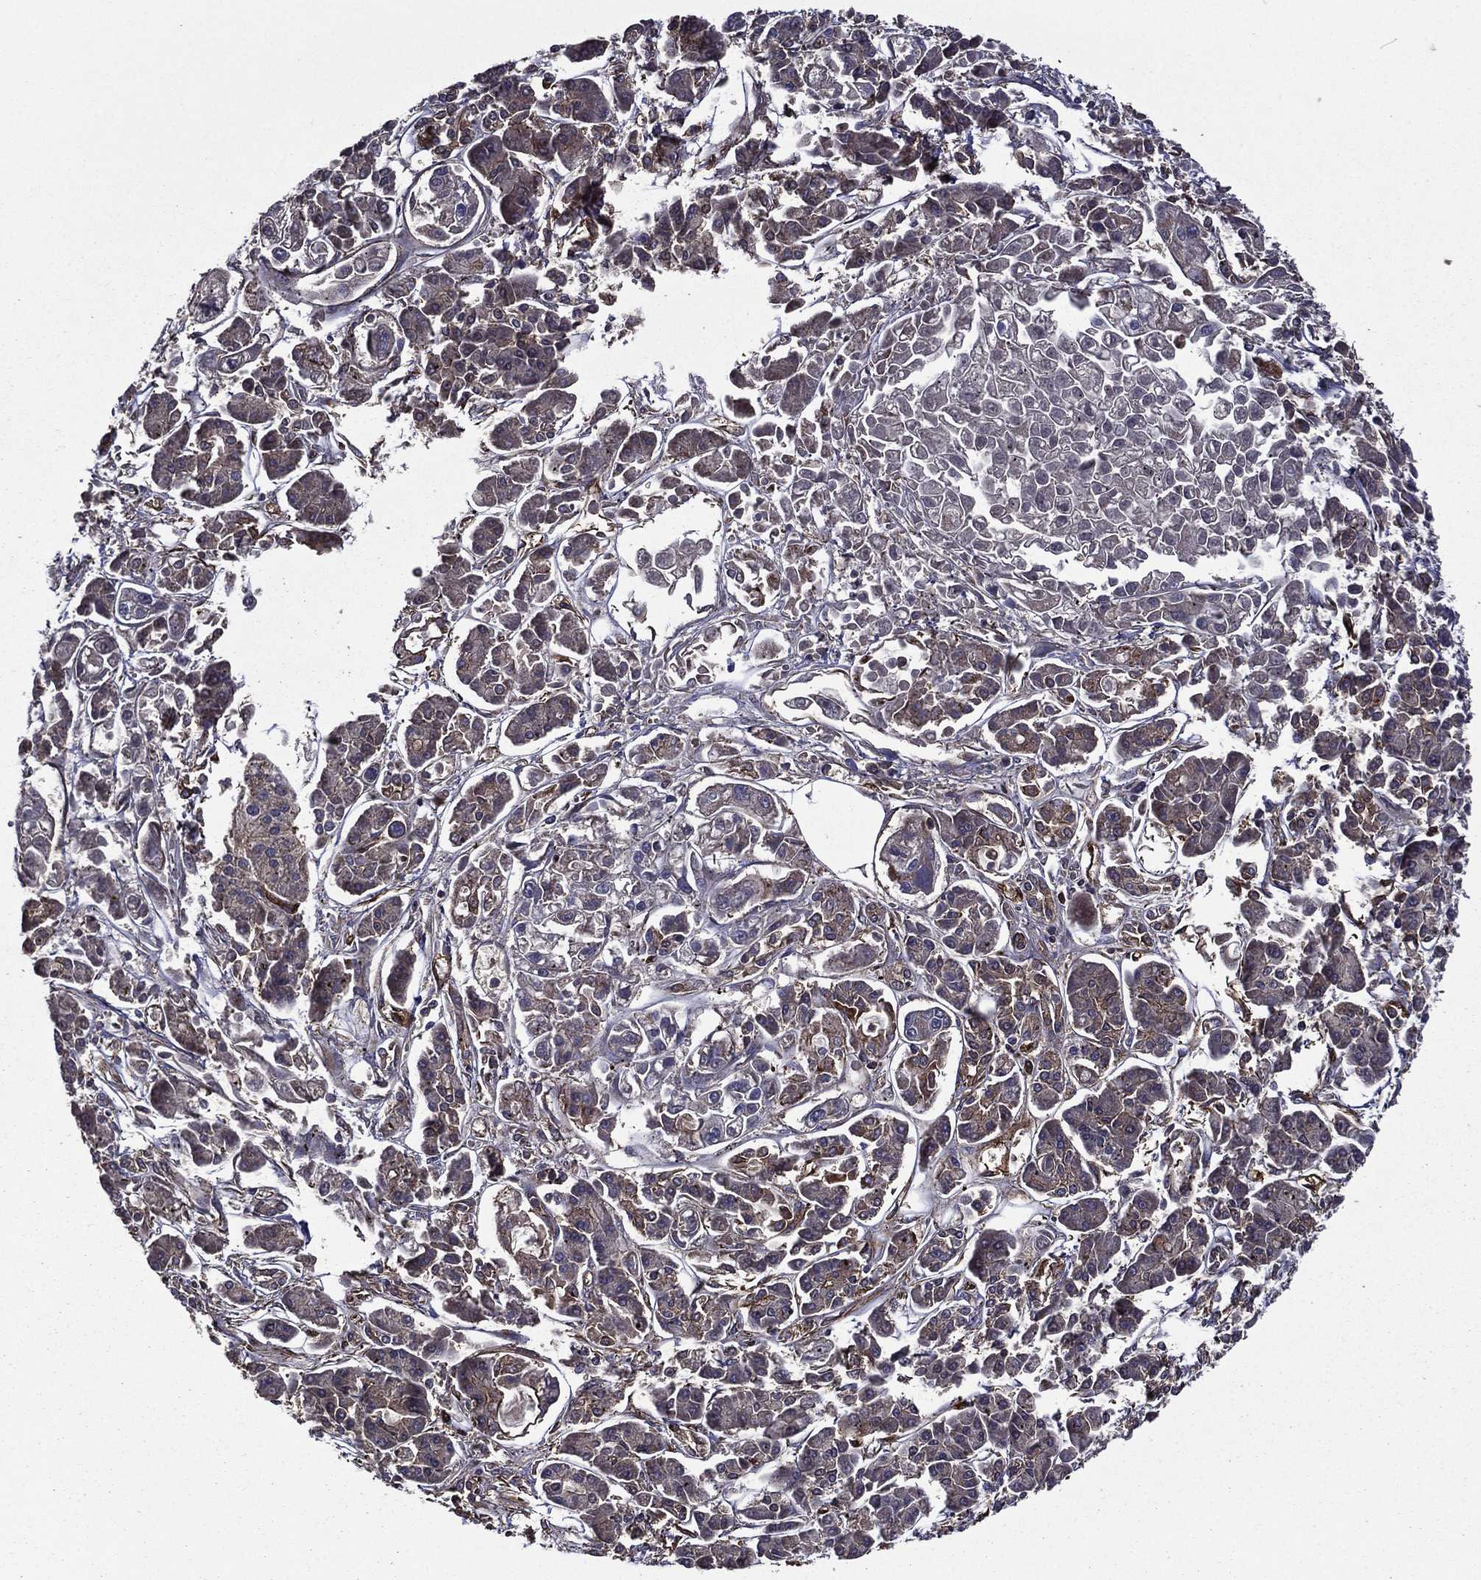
{"staining": {"intensity": "moderate", "quantity": "25%-75%", "location": "cytoplasmic/membranous"}, "tissue": "pancreatic cancer", "cell_type": "Tumor cells", "image_type": "cancer", "snomed": [{"axis": "morphology", "description": "Adenocarcinoma, NOS"}, {"axis": "topography", "description": "Pancreas"}], "caption": "Protein staining by immunohistochemistry (IHC) reveals moderate cytoplasmic/membranous expression in about 25%-75% of tumor cells in pancreatic cancer.", "gene": "PLPP3", "patient": {"sex": "male", "age": 85}}